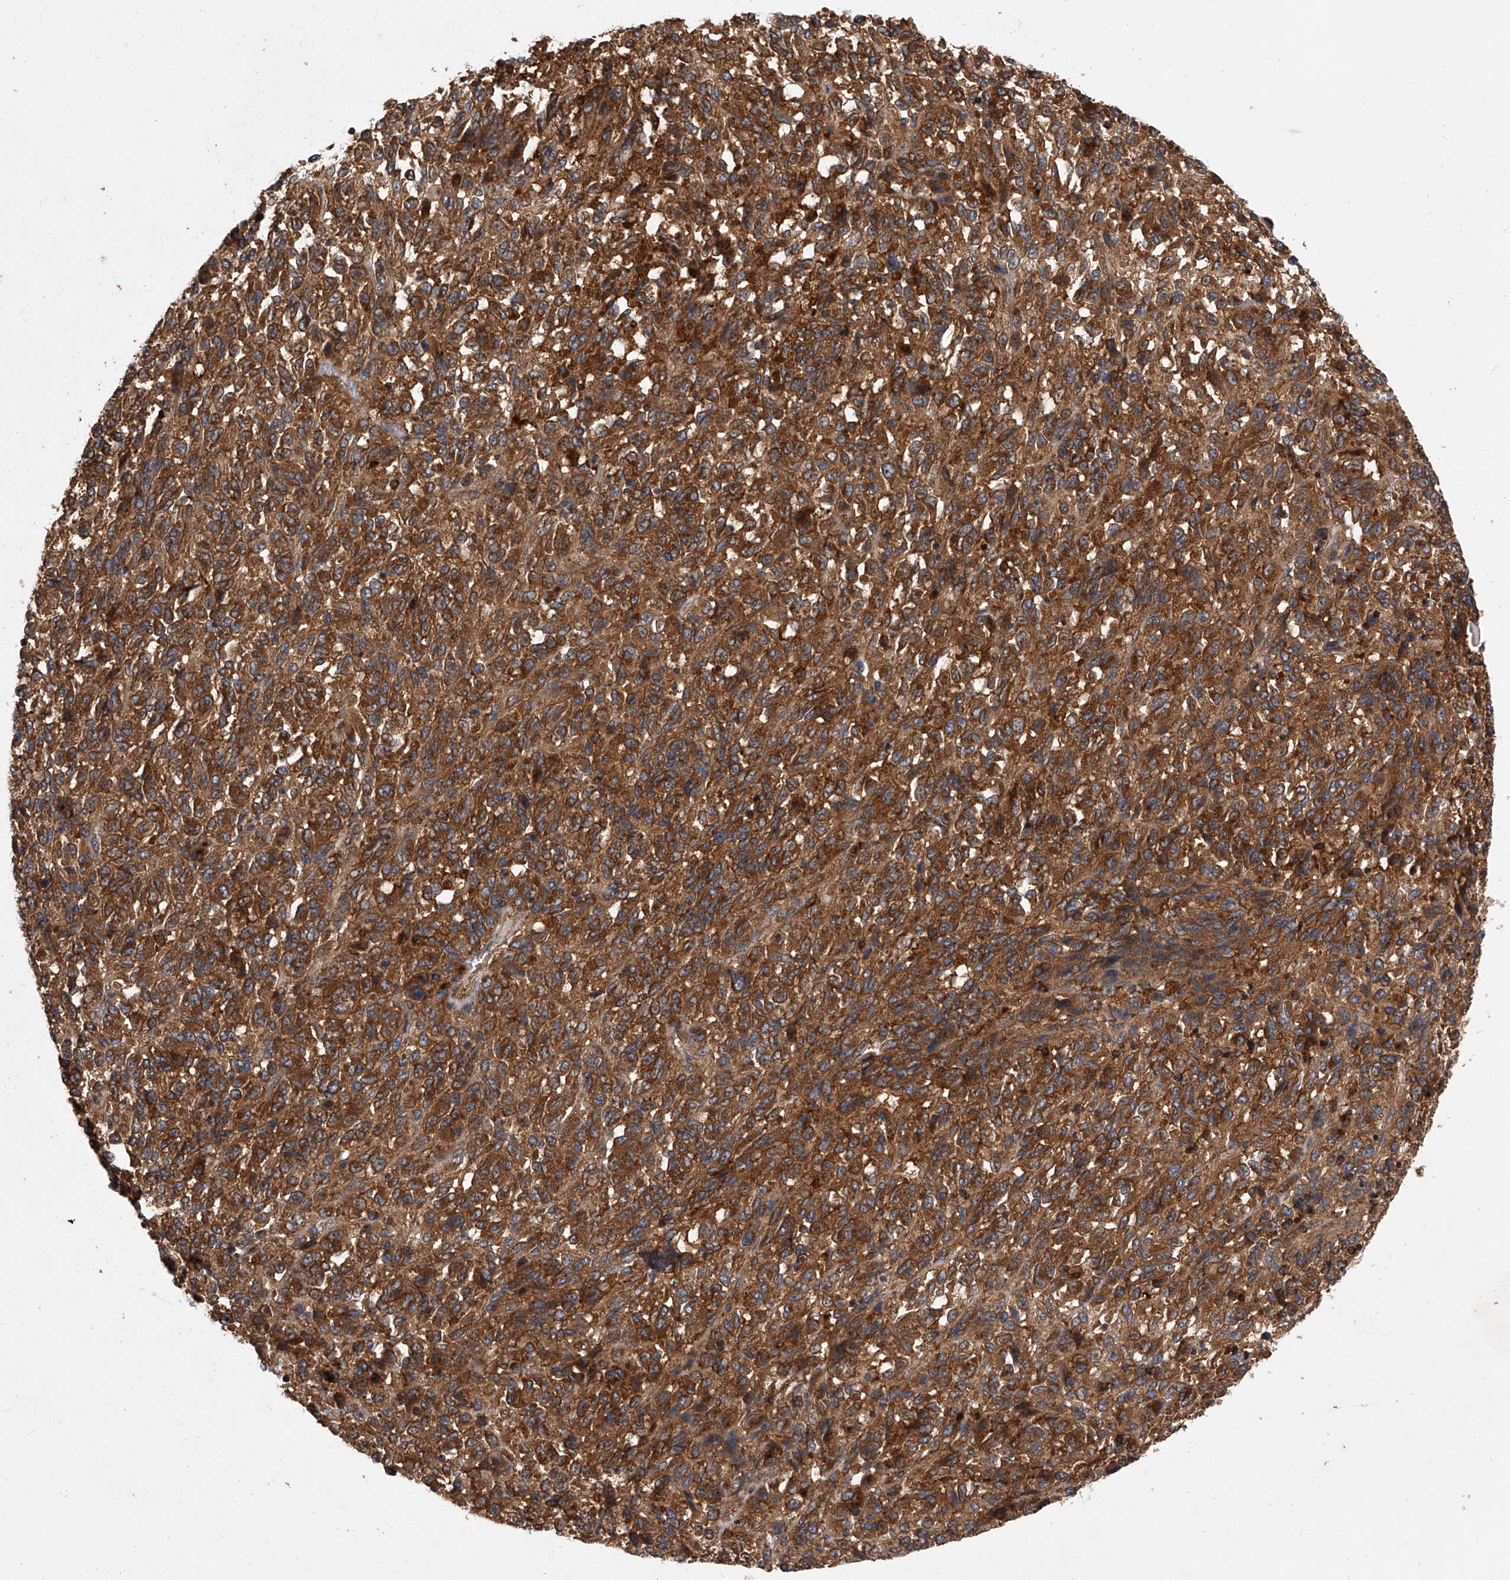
{"staining": {"intensity": "strong", "quantity": ">75%", "location": "cytoplasmic/membranous"}, "tissue": "melanoma", "cell_type": "Tumor cells", "image_type": "cancer", "snomed": [{"axis": "morphology", "description": "Malignant melanoma, Metastatic site"}, {"axis": "topography", "description": "Lung"}], "caption": "An image of malignant melanoma (metastatic site) stained for a protein displays strong cytoplasmic/membranous brown staining in tumor cells.", "gene": "CFAP410", "patient": {"sex": "male", "age": 64}}